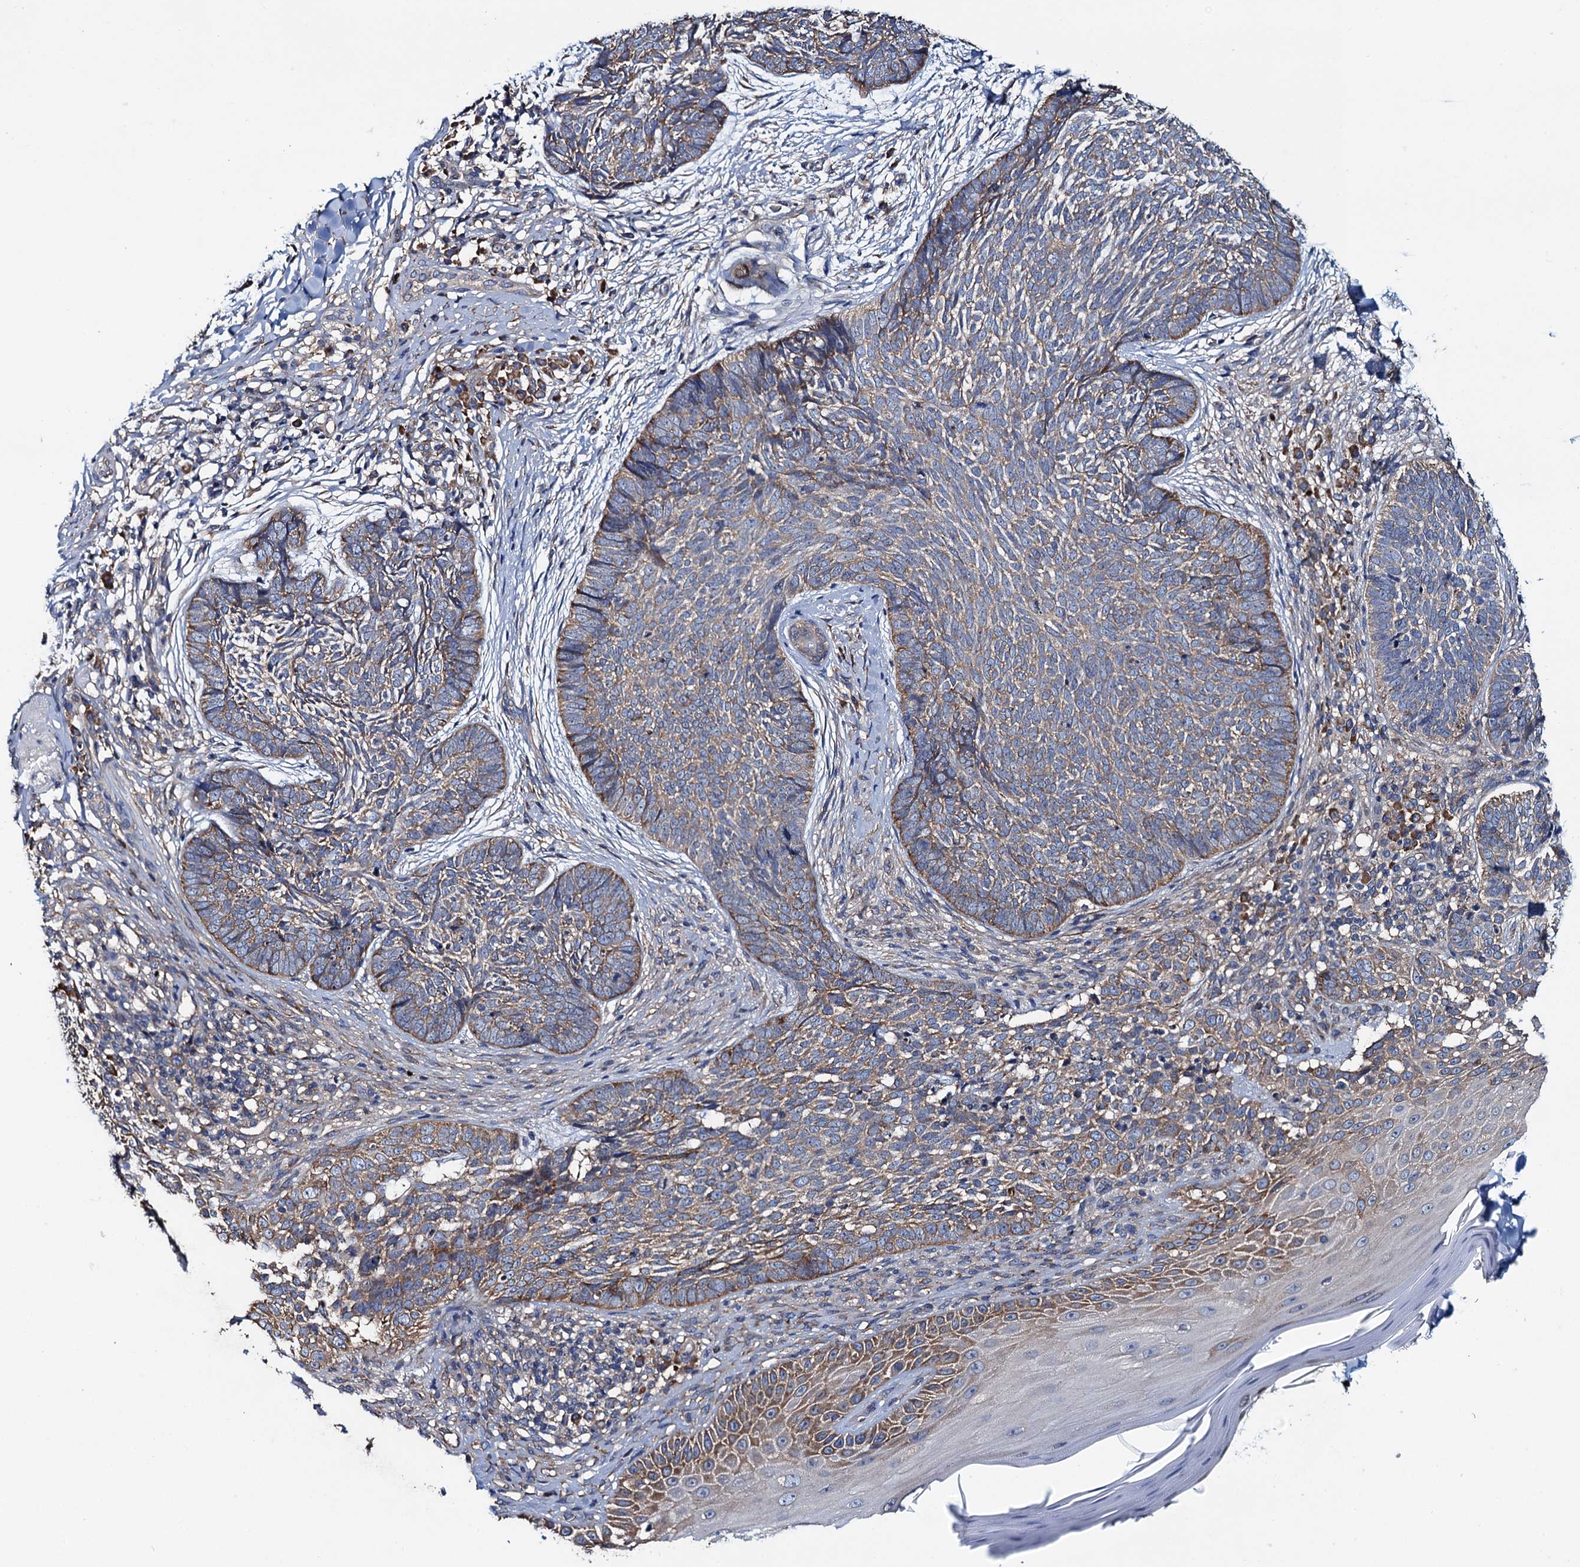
{"staining": {"intensity": "moderate", "quantity": ">75%", "location": "cytoplasmic/membranous"}, "tissue": "skin cancer", "cell_type": "Tumor cells", "image_type": "cancer", "snomed": [{"axis": "morphology", "description": "Basal cell carcinoma"}, {"axis": "topography", "description": "Skin"}], "caption": "This image displays immunohistochemistry (IHC) staining of skin cancer (basal cell carcinoma), with medium moderate cytoplasmic/membranous positivity in approximately >75% of tumor cells.", "gene": "ADCY9", "patient": {"sex": "female", "age": 61}}